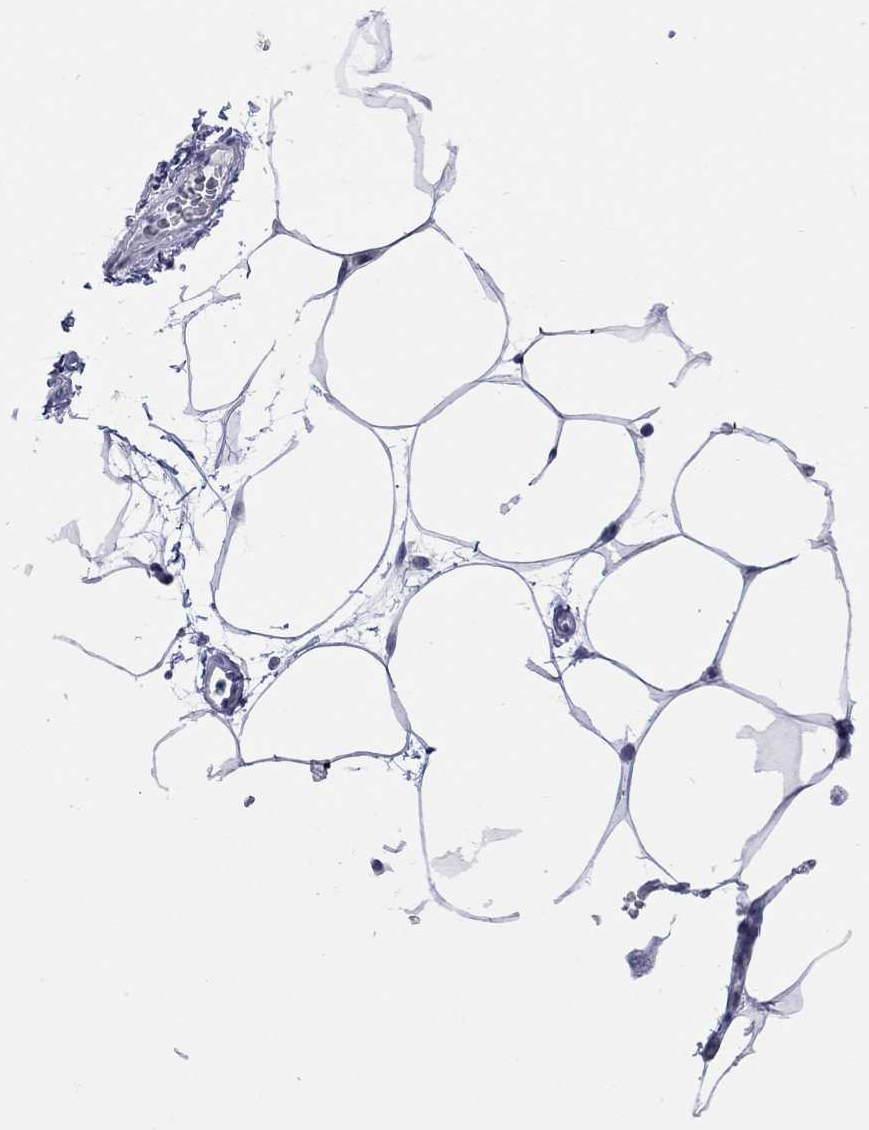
{"staining": {"intensity": "negative", "quantity": "none", "location": "none"}, "tissue": "breast", "cell_type": "Adipocytes", "image_type": "normal", "snomed": [{"axis": "morphology", "description": "Normal tissue, NOS"}, {"axis": "topography", "description": "Breast"}], "caption": "This is an immunohistochemistry histopathology image of unremarkable breast. There is no positivity in adipocytes.", "gene": "ATP6V1G2", "patient": {"sex": "female", "age": 32}}